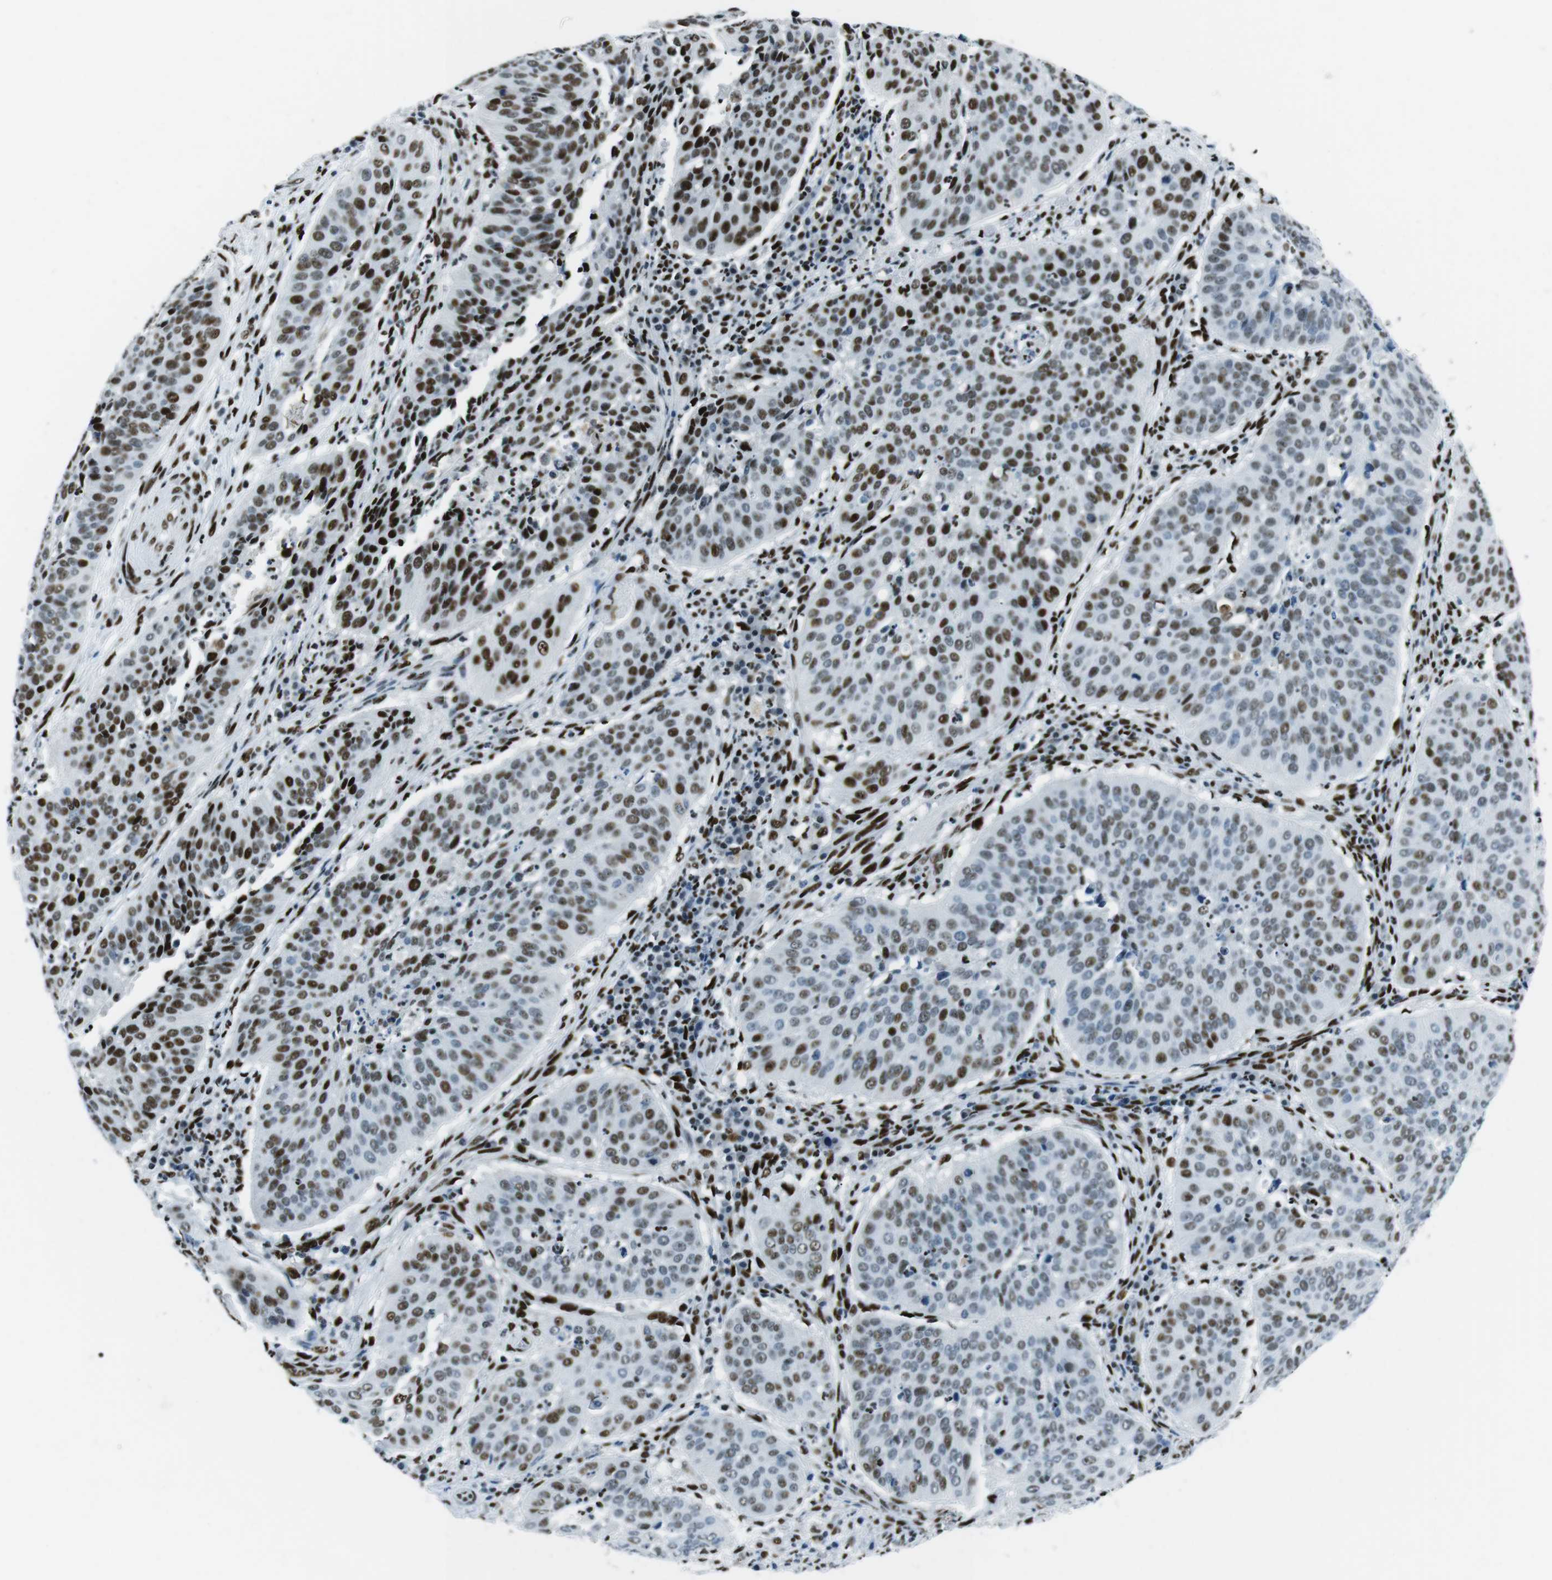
{"staining": {"intensity": "moderate", "quantity": "25%-75%", "location": "nuclear"}, "tissue": "cervical cancer", "cell_type": "Tumor cells", "image_type": "cancer", "snomed": [{"axis": "morphology", "description": "Normal tissue, NOS"}, {"axis": "morphology", "description": "Squamous cell carcinoma, NOS"}, {"axis": "topography", "description": "Cervix"}], "caption": "Cervical squamous cell carcinoma stained with a brown dye displays moderate nuclear positive expression in about 25%-75% of tumor cells.", "gene": "PML", "patient": {"sex": "female", "age": 39}}